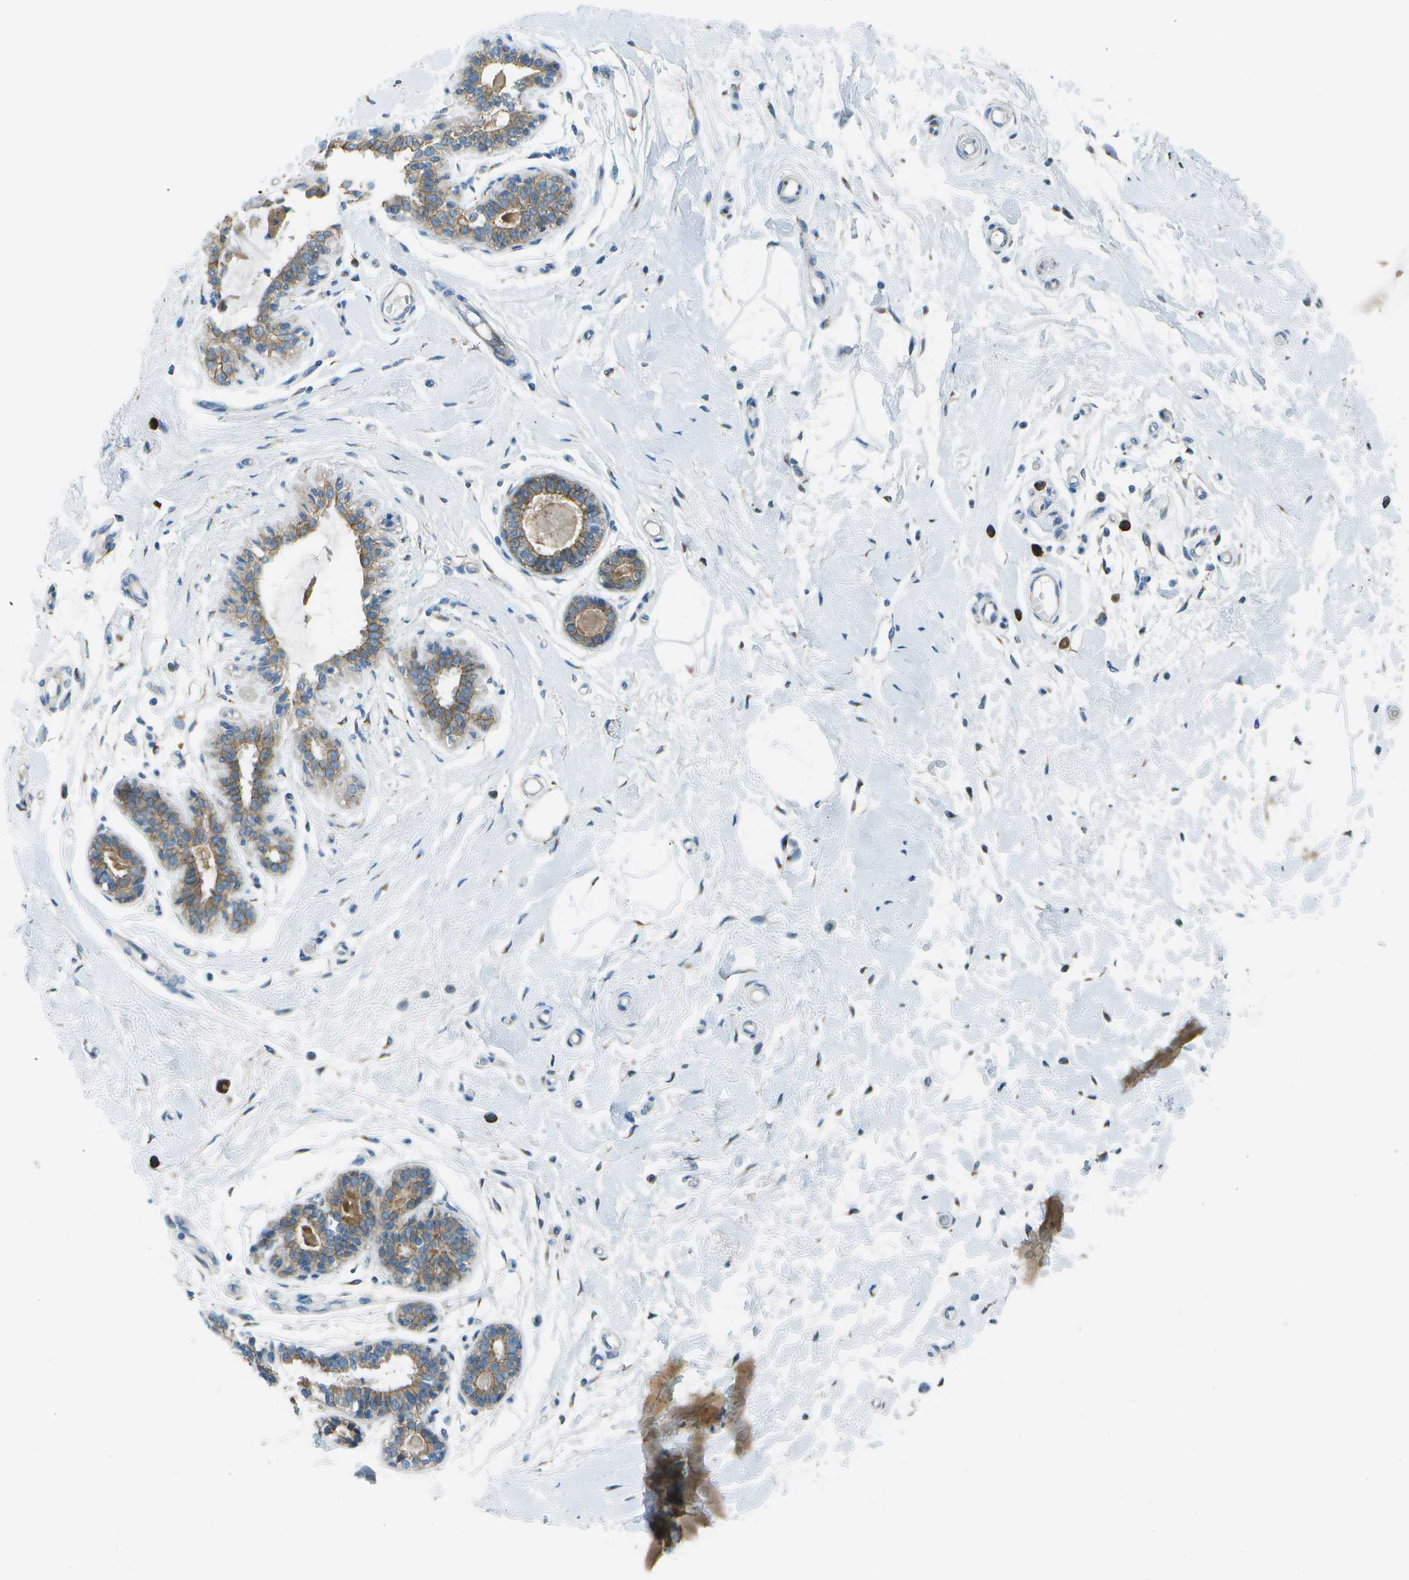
{"staining": {"intensity": "negative", "quantity": "none", "location": "none"}, "tissue": "breast", "cell_type": "Adipocytes", "image_type": "normal", "snomed": [{"axis": "morphology", "description": "Normal tissue, NOS"}, {"axis": "morphology", "description": "Lobular carcinoma"}, {"axis": "topography", "description": "Breast"}], "caption": "IHC of normal breast reveals no staining in adipocytes.", "gene": "KCTD3", "patient": {"sex": "female", "age": 59}}